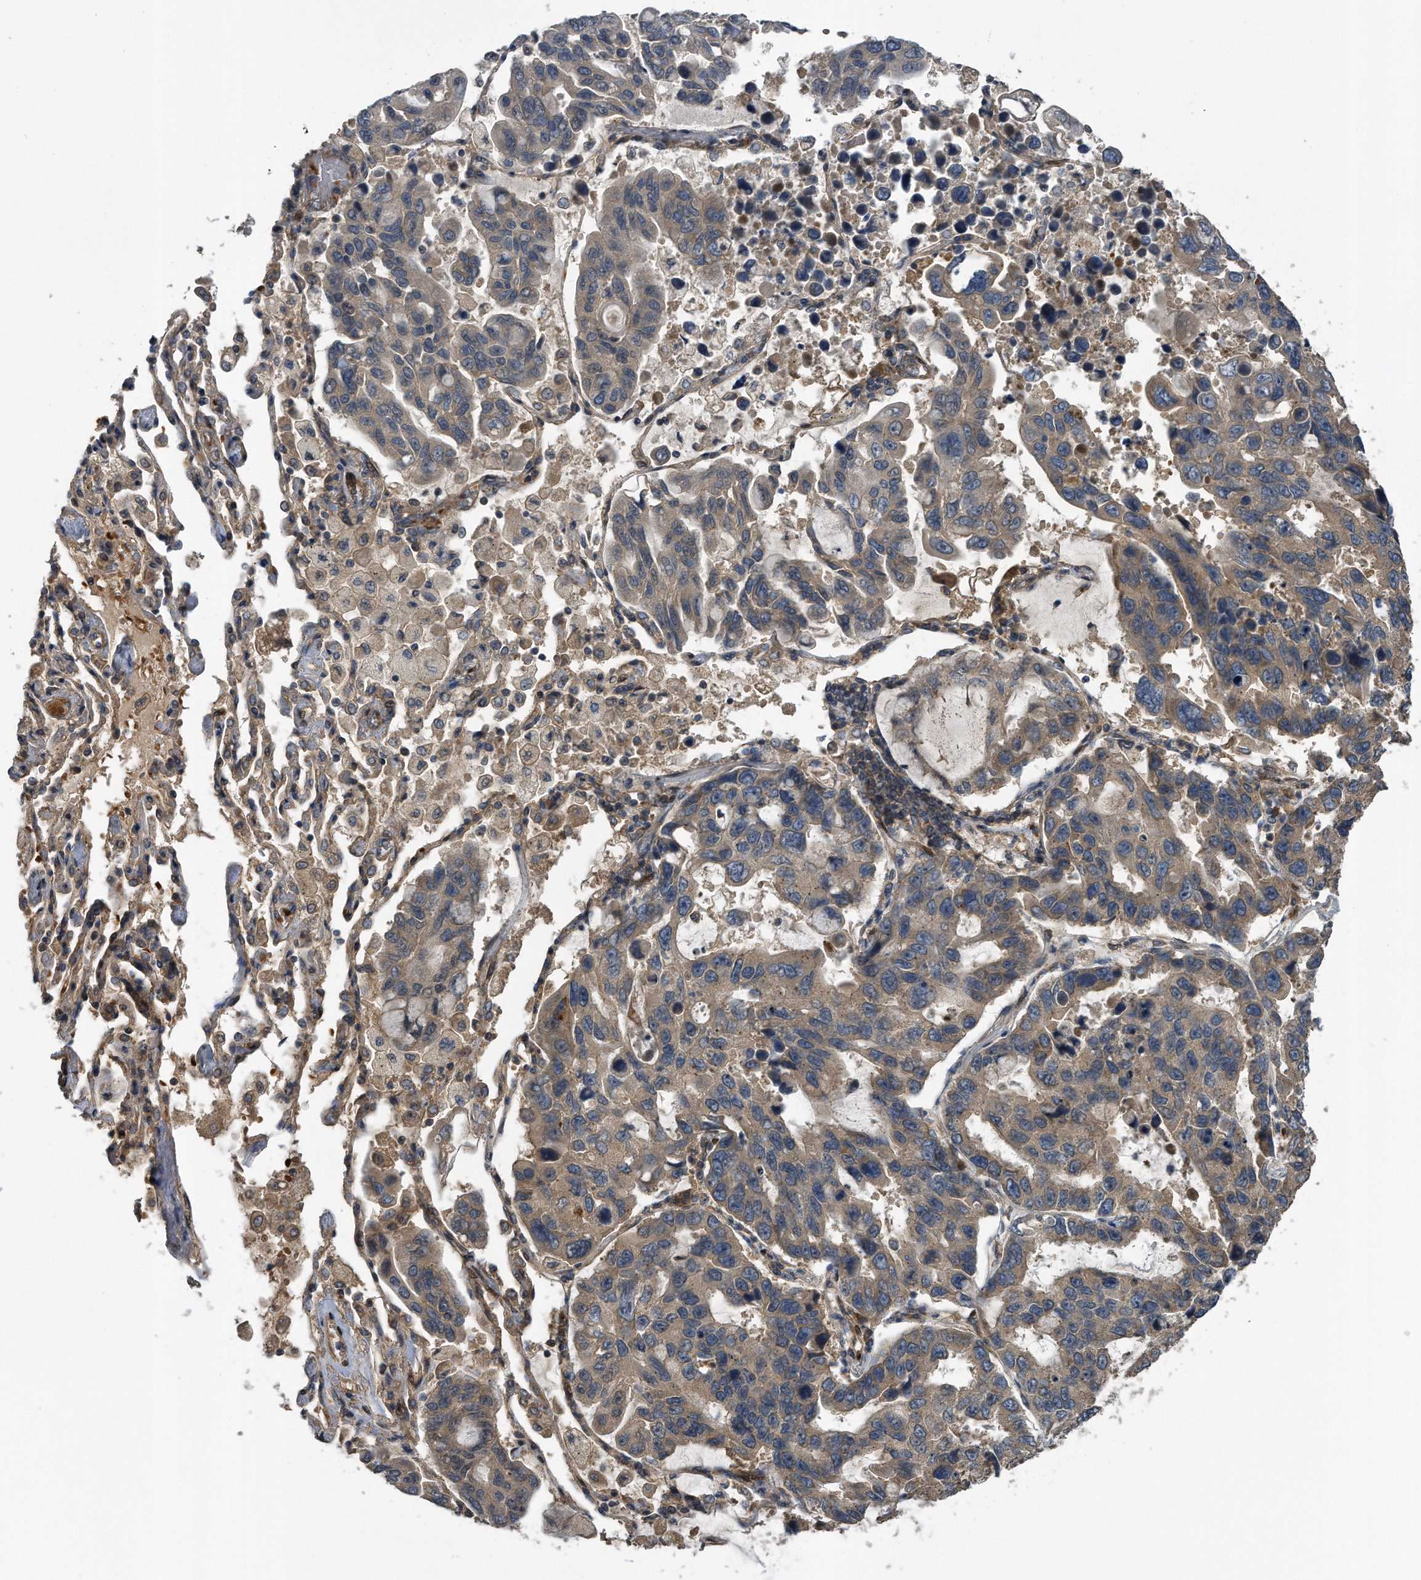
{"staining": {"intensity": "weak", "quantity": "25%-75%", "location": "cytoplasmic/membranous"}, "tissue": "lung cancer", "cell_type": "Tumor cells", "image_type": "cancer", "snomed": [{"axis": "morphology", "description": "Adenocarcinoma, NOS"}, {"axis": "topography", "description": "Lung"}], "caption": "IHC of human lung cancer (adenocarcinoma) shows low levels of weak cytoplasmic/membranous staining in approximately 25%-75% of tumor cells.", "gene": "ZNF79", "patient": {"sex": "male", "age": 64}}